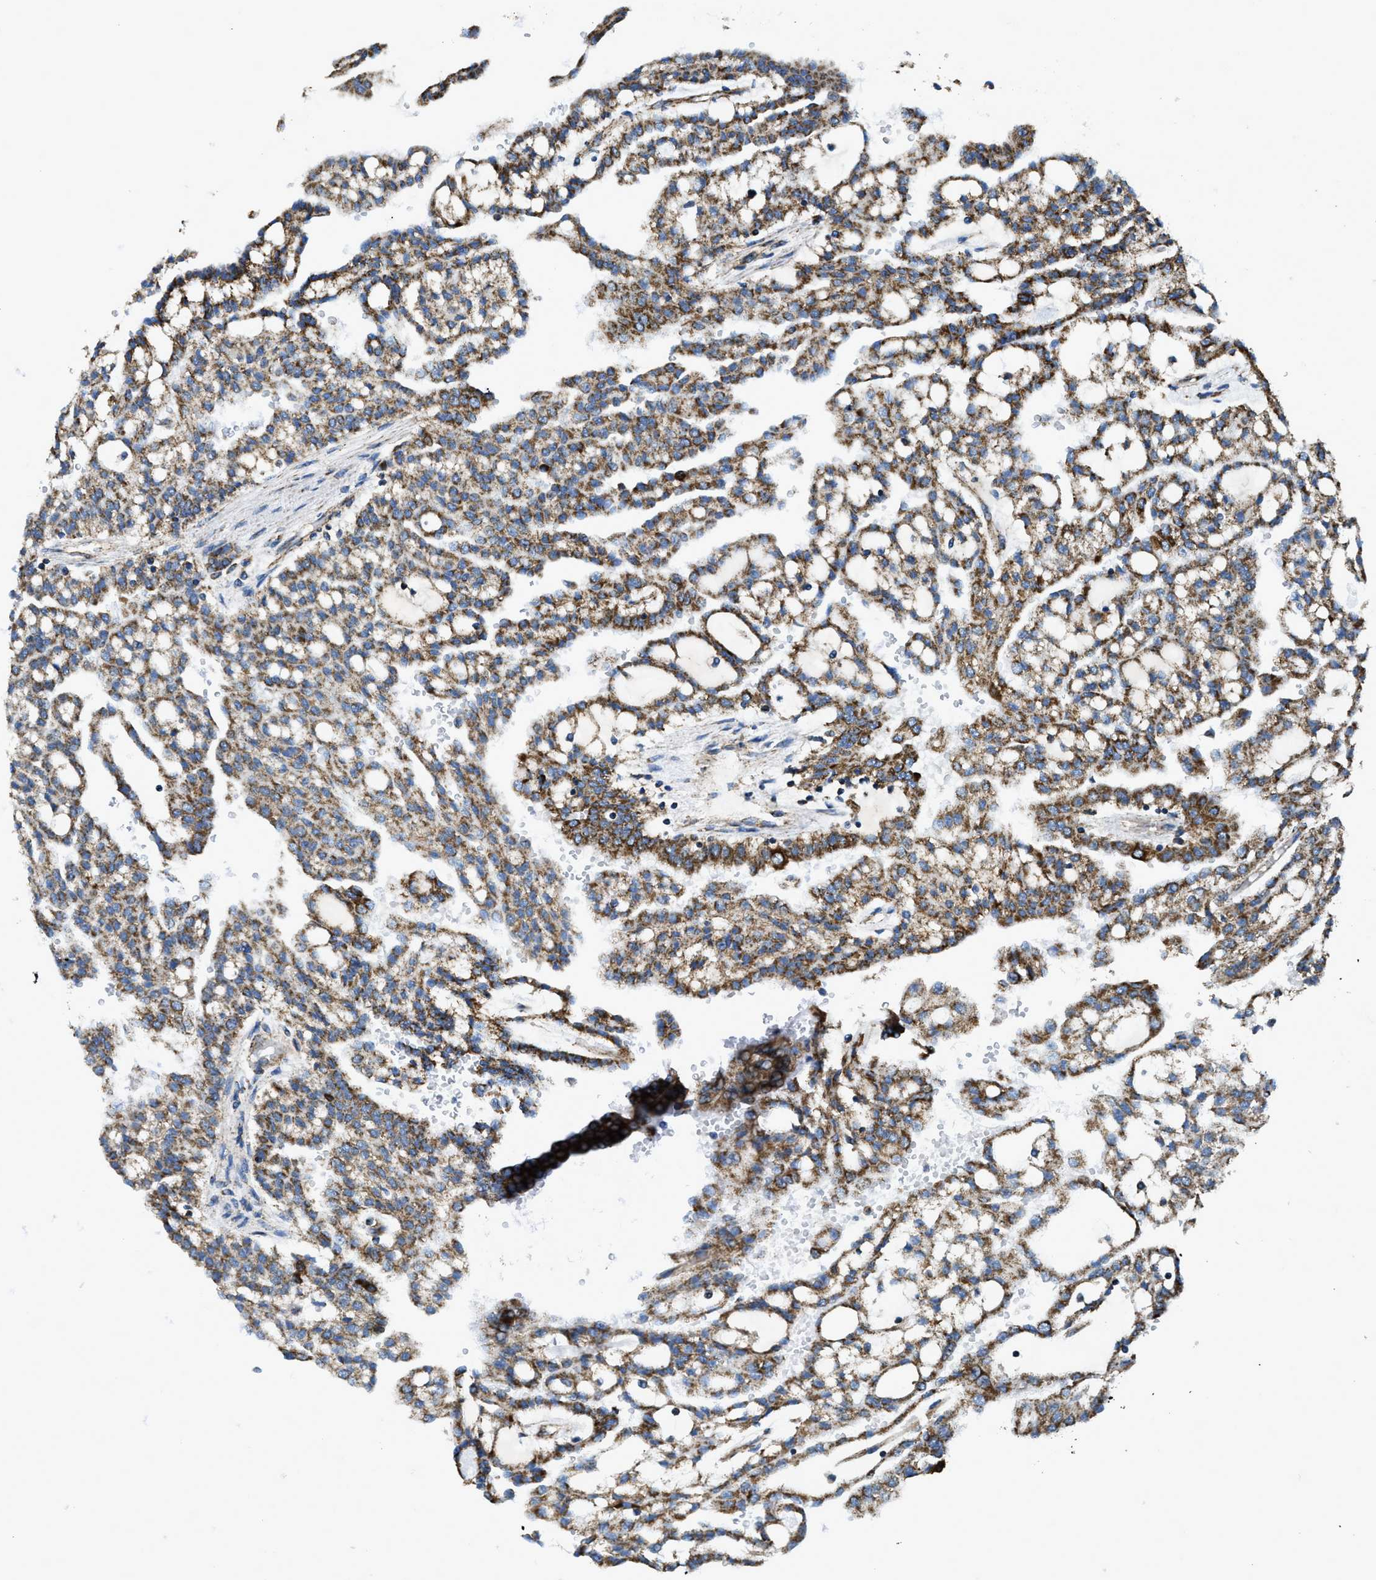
{"staining": {"intensity": "strong", "quantity": ">75%", "location": "cytoplasmic/membranous"}, "tissue": "renal cancer", "cell_type": "Tumor cells", "image_type": "cancer", "snomed": [{"axis": "morphology", "description": "Adenocarcinoma, NOS"}, {"axis": "topography", "description": "Kidney"}], "caption": "Strong cytoplasmic/membranous protein expression is seen in about >75% of tumor cells in renal cancer. The staining was performed using DAB to visualize the protein expression in brown, while the nuclei were stained in blue with hematoxylin (Magnification: 20x).", "gene": "STK33", "patient": {"sex": "male", "age": 63}}